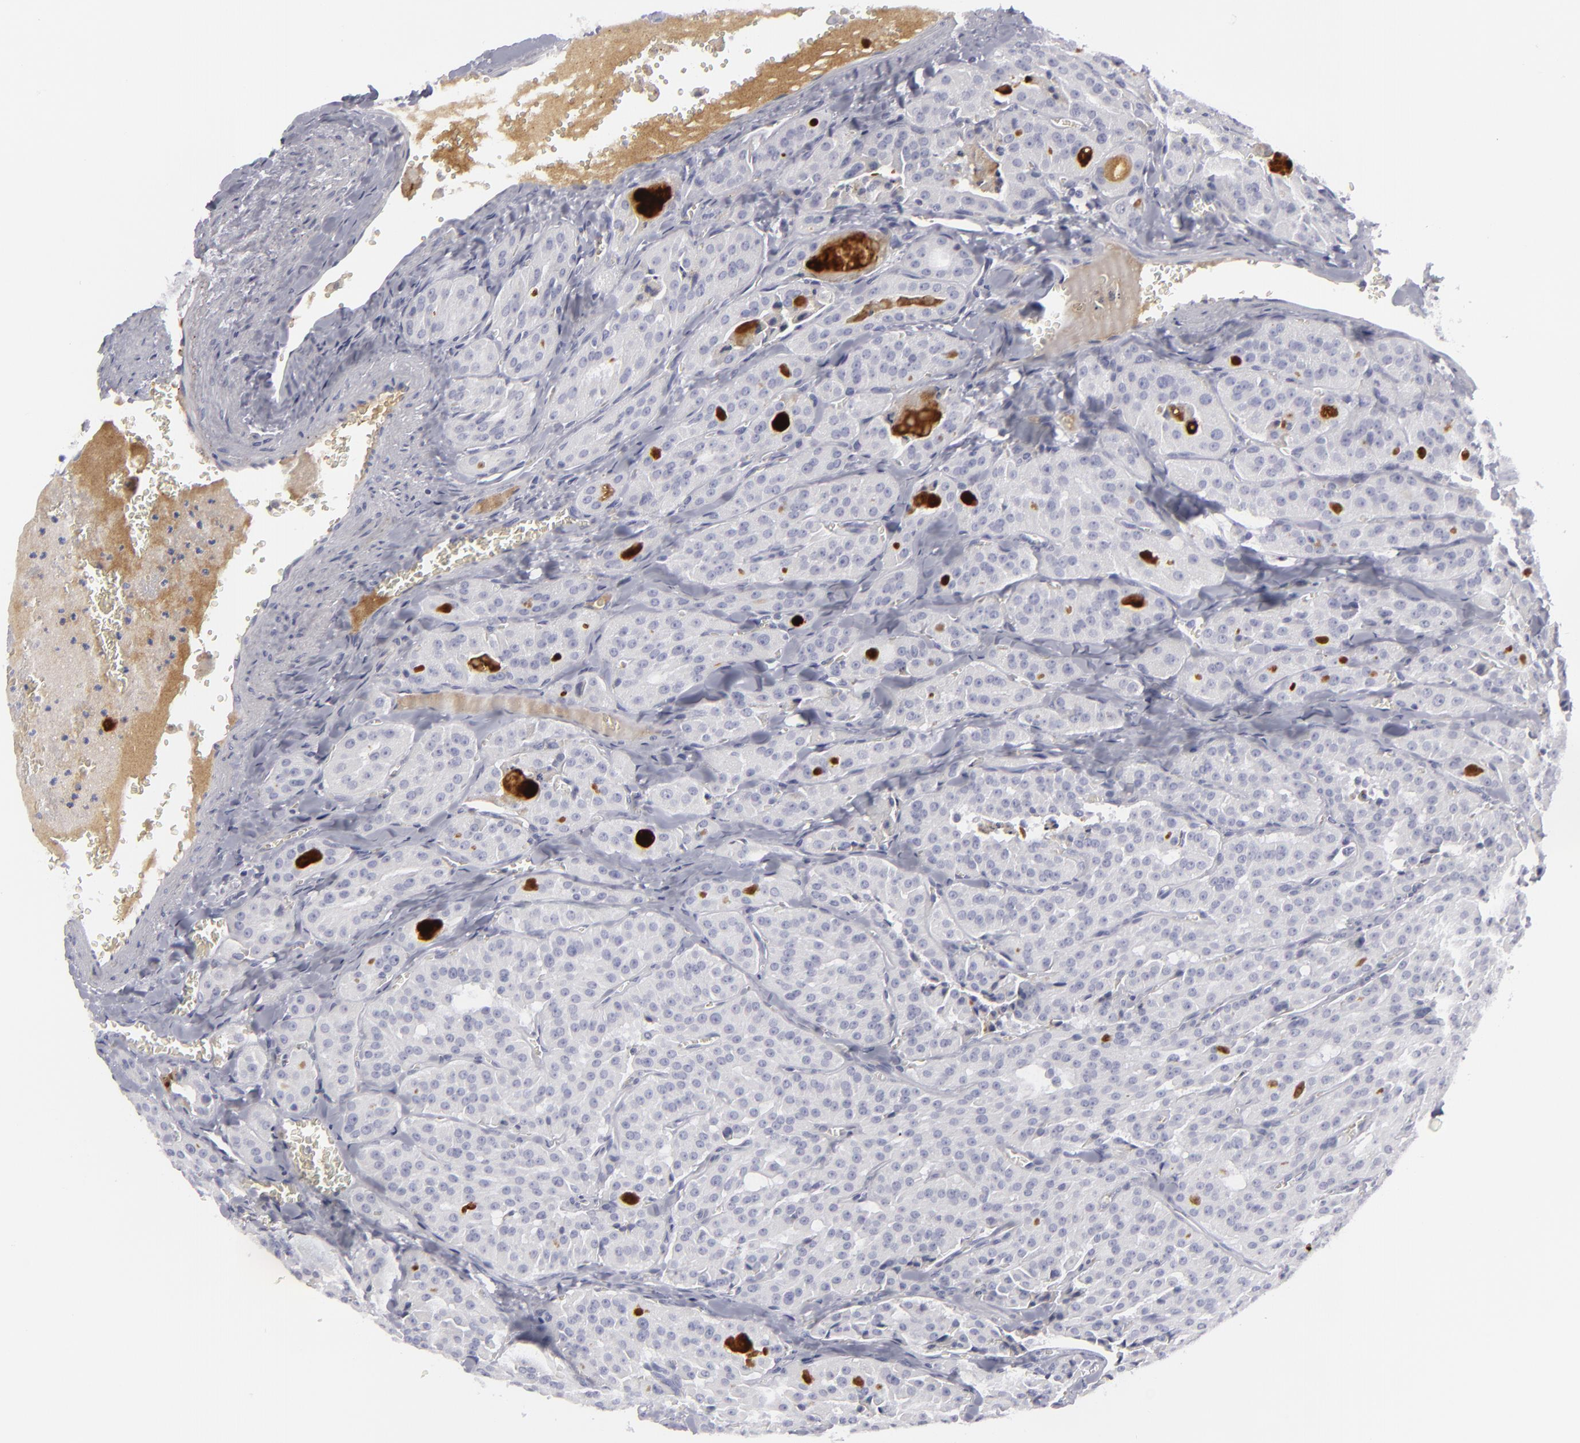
{"staining": {"intensity": "negative", "quantity": "none", "location": "none"}, "tissue": "thyroid cancer", "cell_type": "Tumor cells", "image_type": "cancer", "snomed": [{"axis": "morphology", "description": "Carcinoma, NOS"}, {"axis": "topography", "description": "Thyroid gland"}], "caption": "IHC of carcinoma (thyroid) exhibits no expression in tumor cells.", "gene": "C9", "patient": {"sex": "male", "age": 76}}